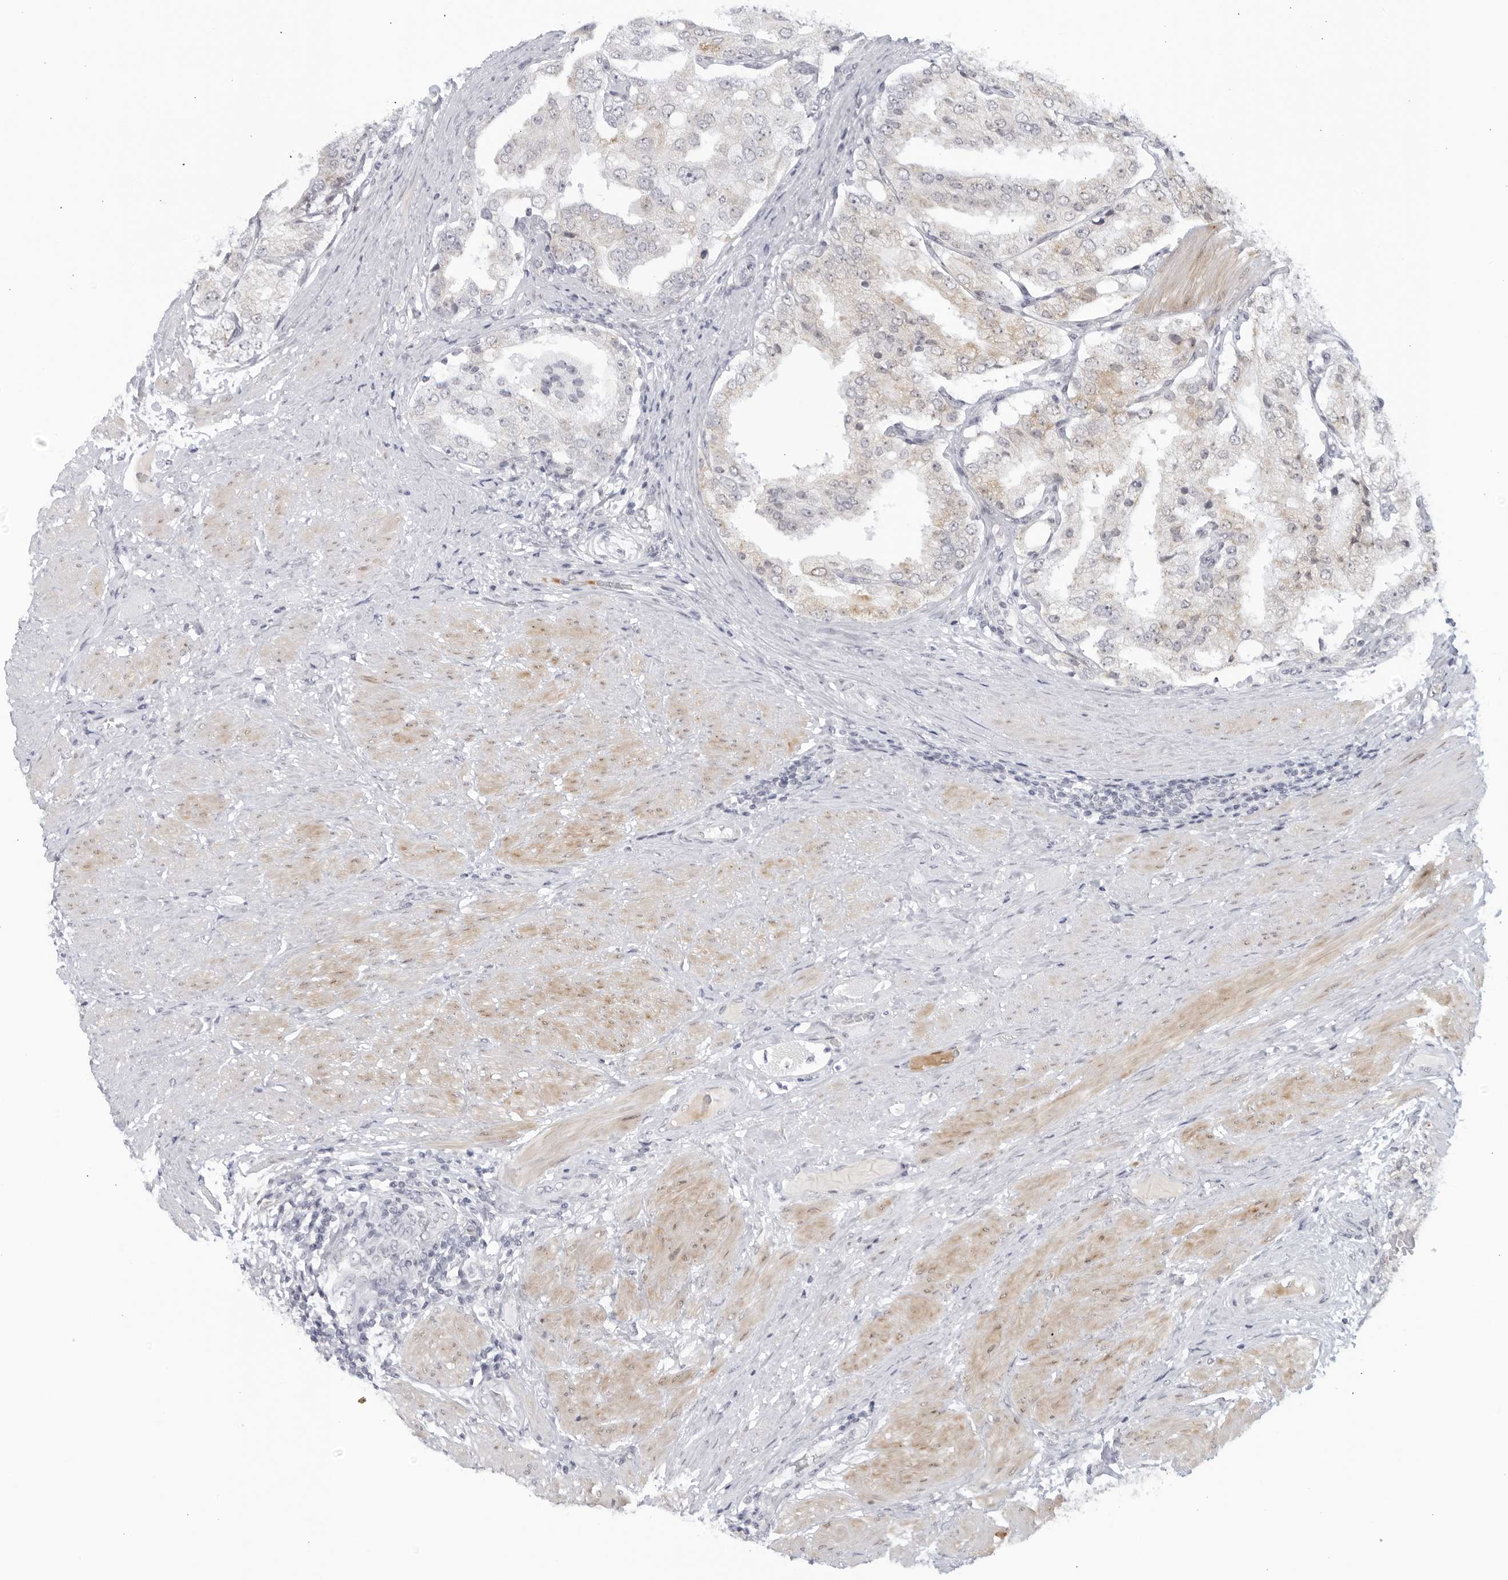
{"staining": {"intensity": "weak", "quantity": "<25%", "location": "cytoplasmic/membranous"}, "tissue": "prostate cancer", "cell_type": "Tumor cells", "image_type": "cancer", "snomed": [{"axis": "morphology", "description": "Adenocarcinoma, High grade"}, {"axis": "topography", "description": "Prostate"}], "caption": "IHC micrograph of neoplastic tissue: human prostate high-grade adenocarcinoma stained with DAB reveals no significant protein expression in tumor cells. Brightfield microscopy of IHC stained with DAB (3,3'-diaminobenzidine) (brown) and hematoxylin (blue), captured at high magnification.", "gene": "WDTC1", "patient": {"sex": "male", "age": 50}}